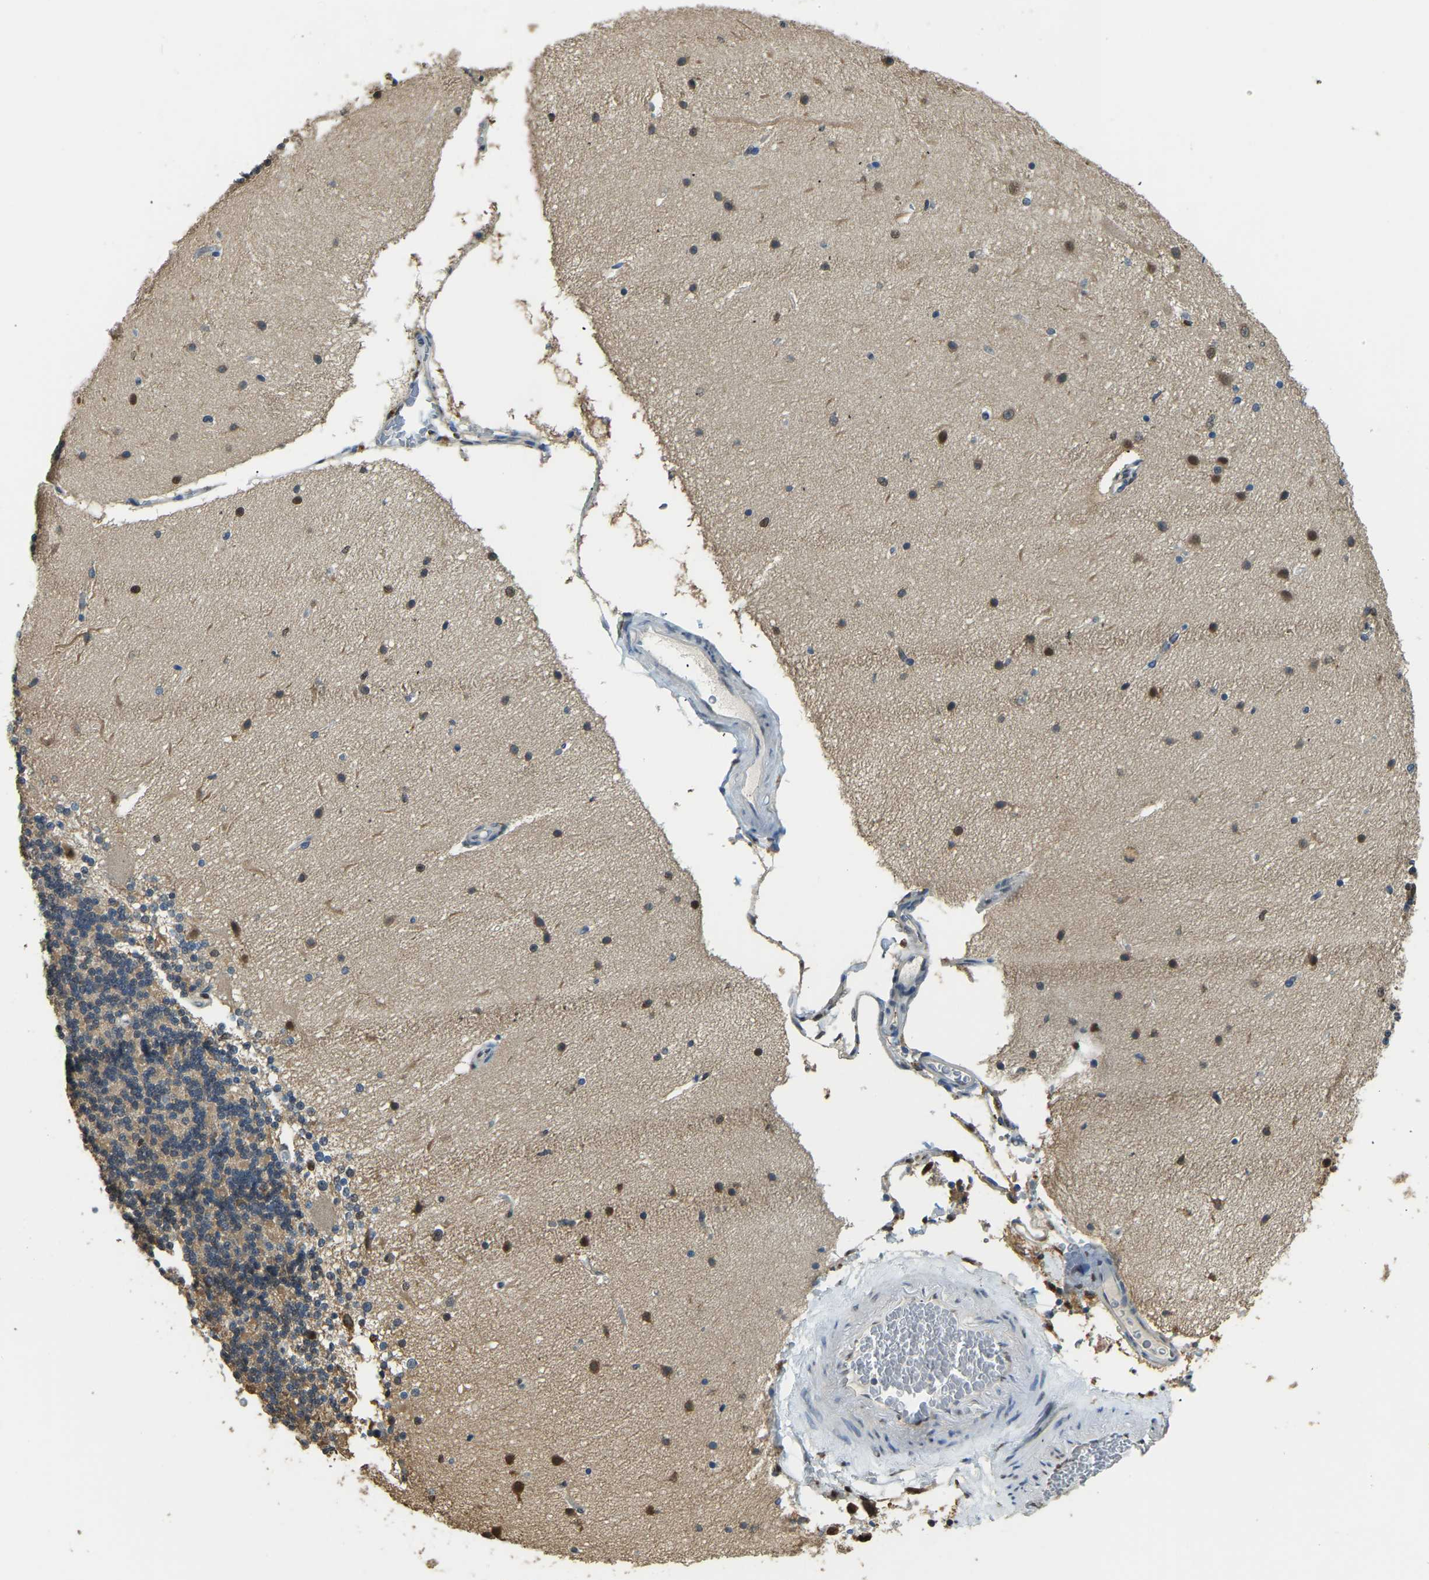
{"staining": {"intensity": "weak", "quantity": "25%-75%", "location": "cytoplasmic/membranous"}, "tissue": "cerebellum", "cell_type": "Cells in granular layer", "image_type": "normal", "snomed": [{"axis": "morphology", "description": "Normal tissue, NOS"}, {"axis": "topography", "description": "Cerebellum"}], "caption": "Immunohistochemical staining of benign cerebellum shows low levels of weak cytoplasmic/membranous staining in approximately 25%-75% of cells in granular layer.", "gene": "NANS", "patient": {"sex": "female", "age": 54}}